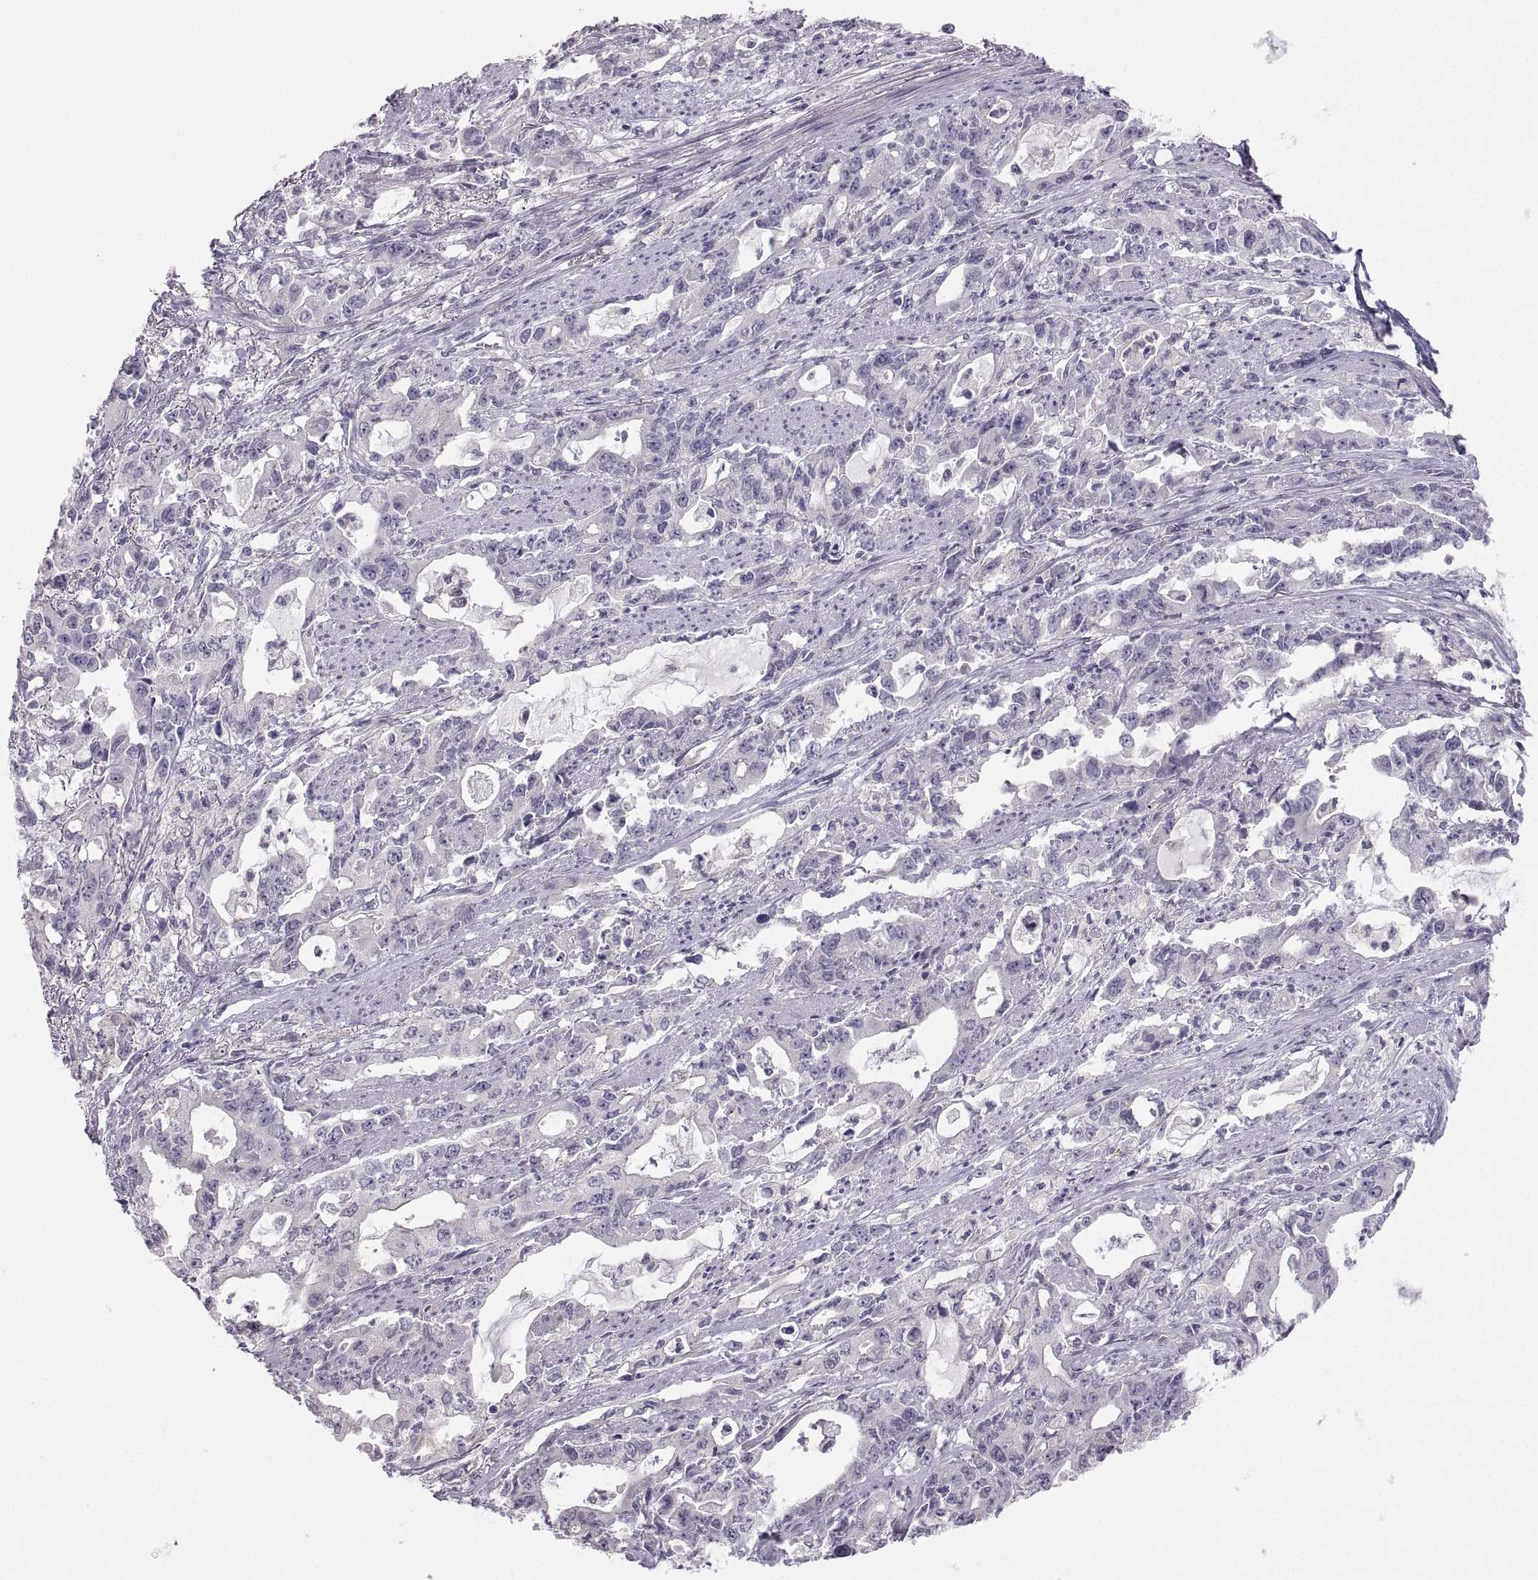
{"staining": {"intensity": "negative", "quantity": "none", "location": "none"}, "tissue": "stomach cancer", "cell_type": "Tumor cells", "image_type": "cancer", "snomed": [{"axis": "morphology", "description": "Adenocarcinoma, NOS"}, {"axis": "topography", "description": "Stomach, upper"}], "caption": "Stomach cancer stained for a protein using IHC exhibits no positivity tumor cells.", "gene": "ZNF185", "patient": {"sex": "male", "age": 85}}